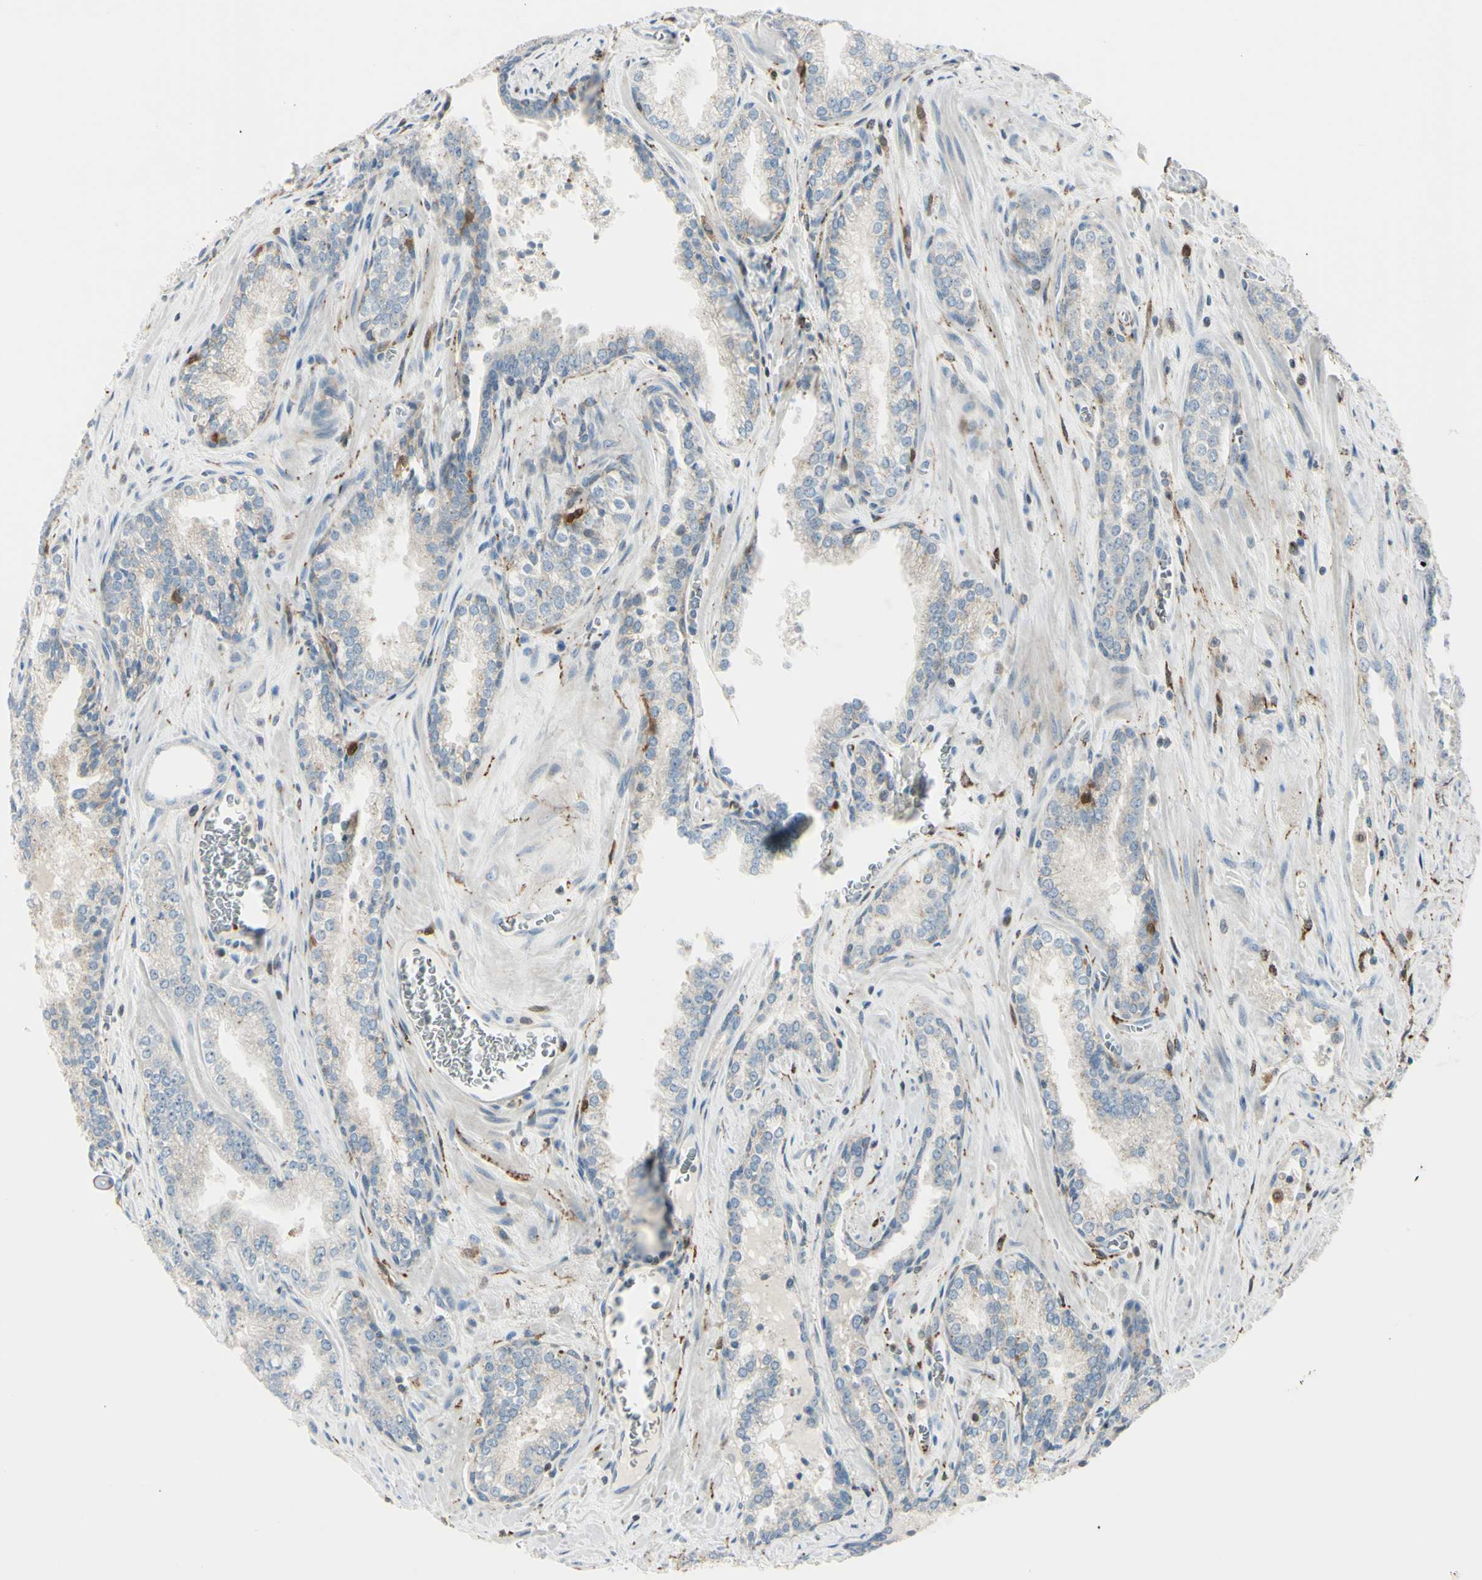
{"staining": {"intensity": "negative", "quantity": "none", "location": "none"}, "tissue": "prostate cancer", "cell_type": "Tumor cells", "image_type": "cancer", "snomed": [{"axis": "morphology", "description": "Adenocarcinoma, Low grade"}, {"axis": "topography", "description": "Prostate"}], "caption": "Photomicrograph shows no significant protein expression in tumor cells of prostate cancer (low-grade adenocarcinoma). (Stains: DAB (3,3'-diaminobenzidine) IHC with hematoxylin counter stain, Microscopy: brightfield microscopy at high magnification).", "gene": "CYRIB", "patient": {"sex": "male", "age": 60}}